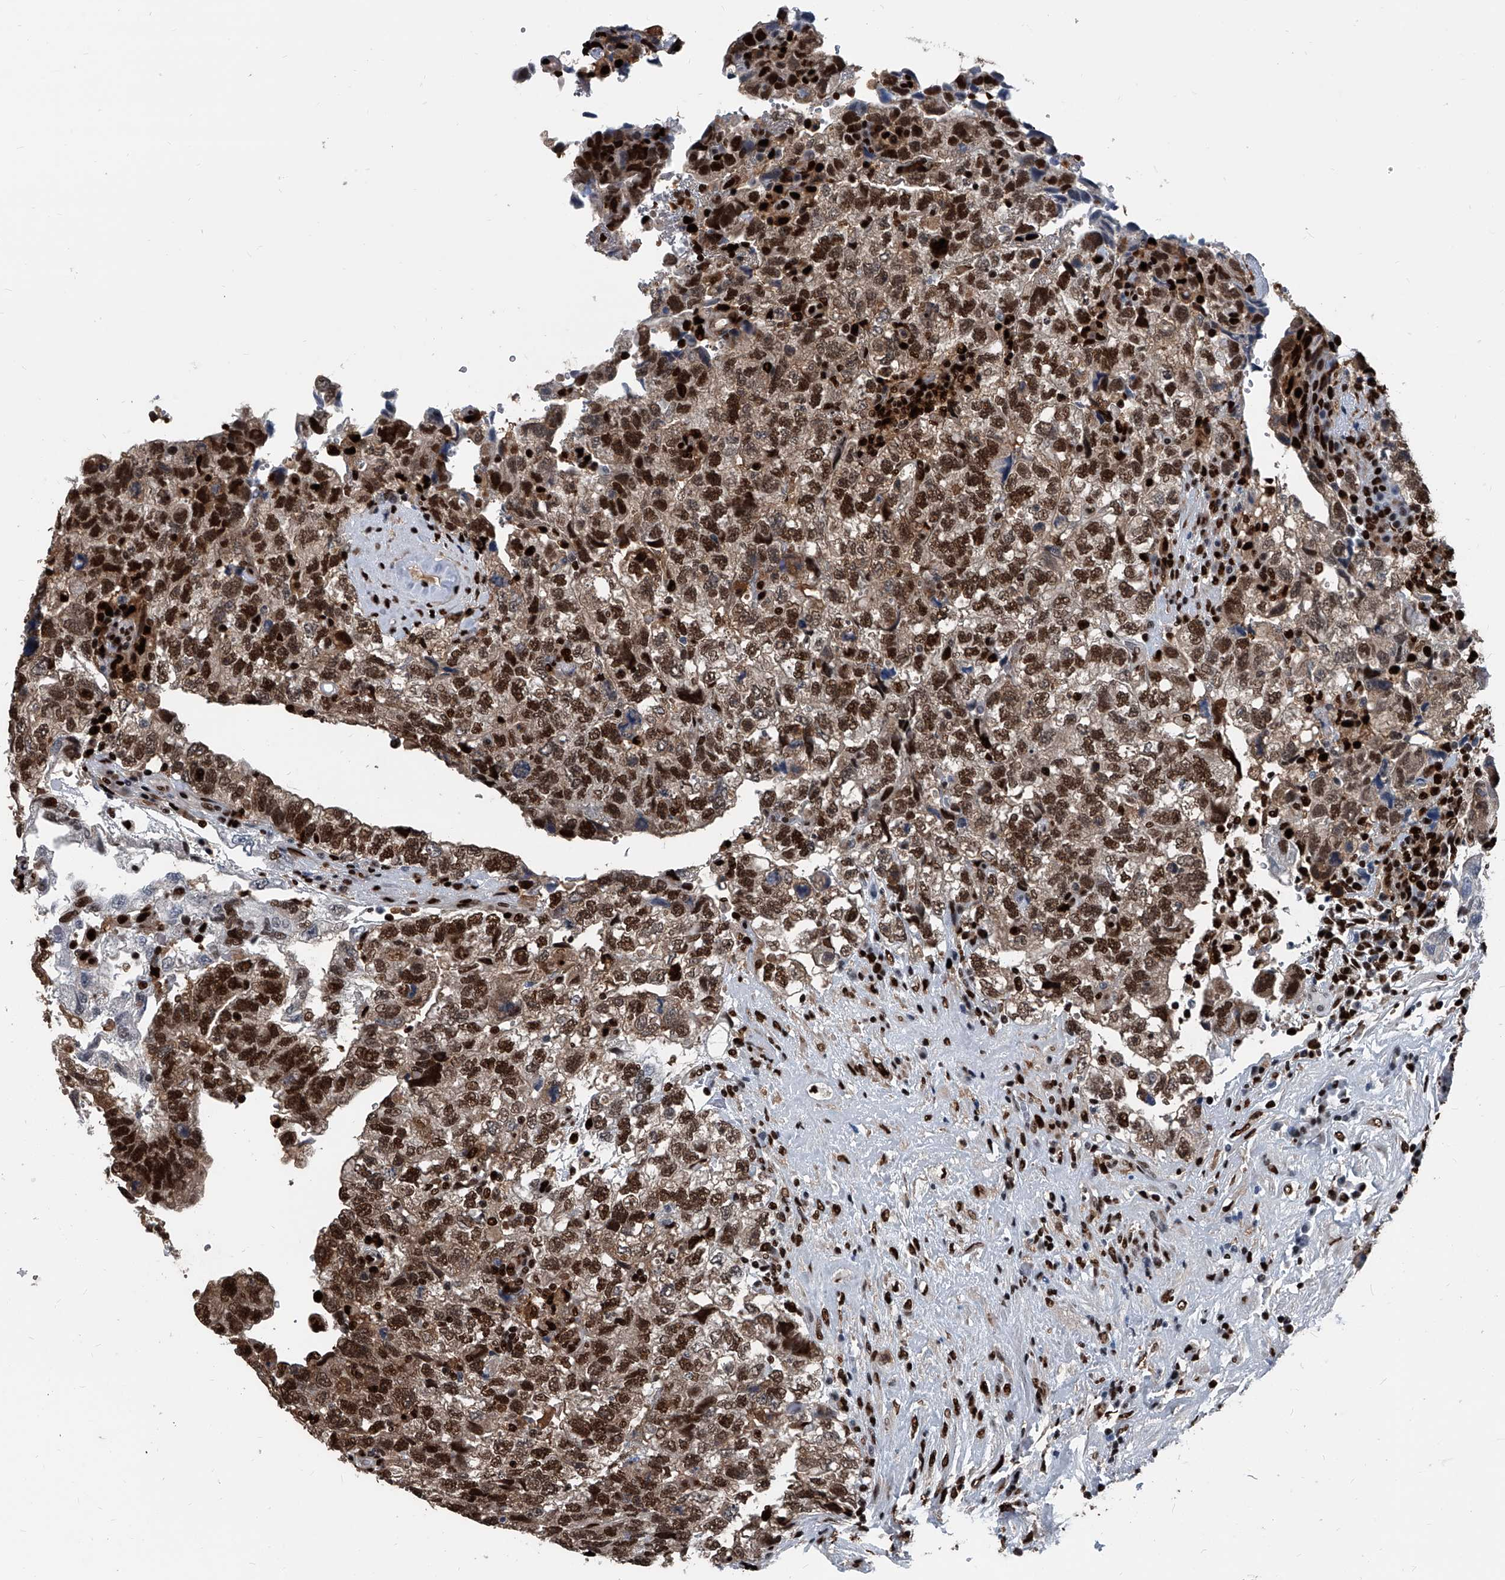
{"staining": {"intensity": "strong", "quantity": ">75%", "location": "cytoplasmic/membranous,nuclear"}, "tissue": "testis cancer", "cell_type": "Tumor cells", "image_type": "cancer", "snomed": [{"axis": "morphology", "description": "Carcinoma, Embryonal, NOS"}, {"axis": "topography", "description": "Testis"}], "caption": "Immunohistochemistry (DAB) staining of human testis embryonal carcinoma reveals strong cytoplasmic/membranous and nuclear protein positivity in approximately >75% of tumor cells. (DAB = brown stain, brightfield microscopy at high magnification).", "gene": "FKBP5", "patient": {"sex": "male", "age": 36}}